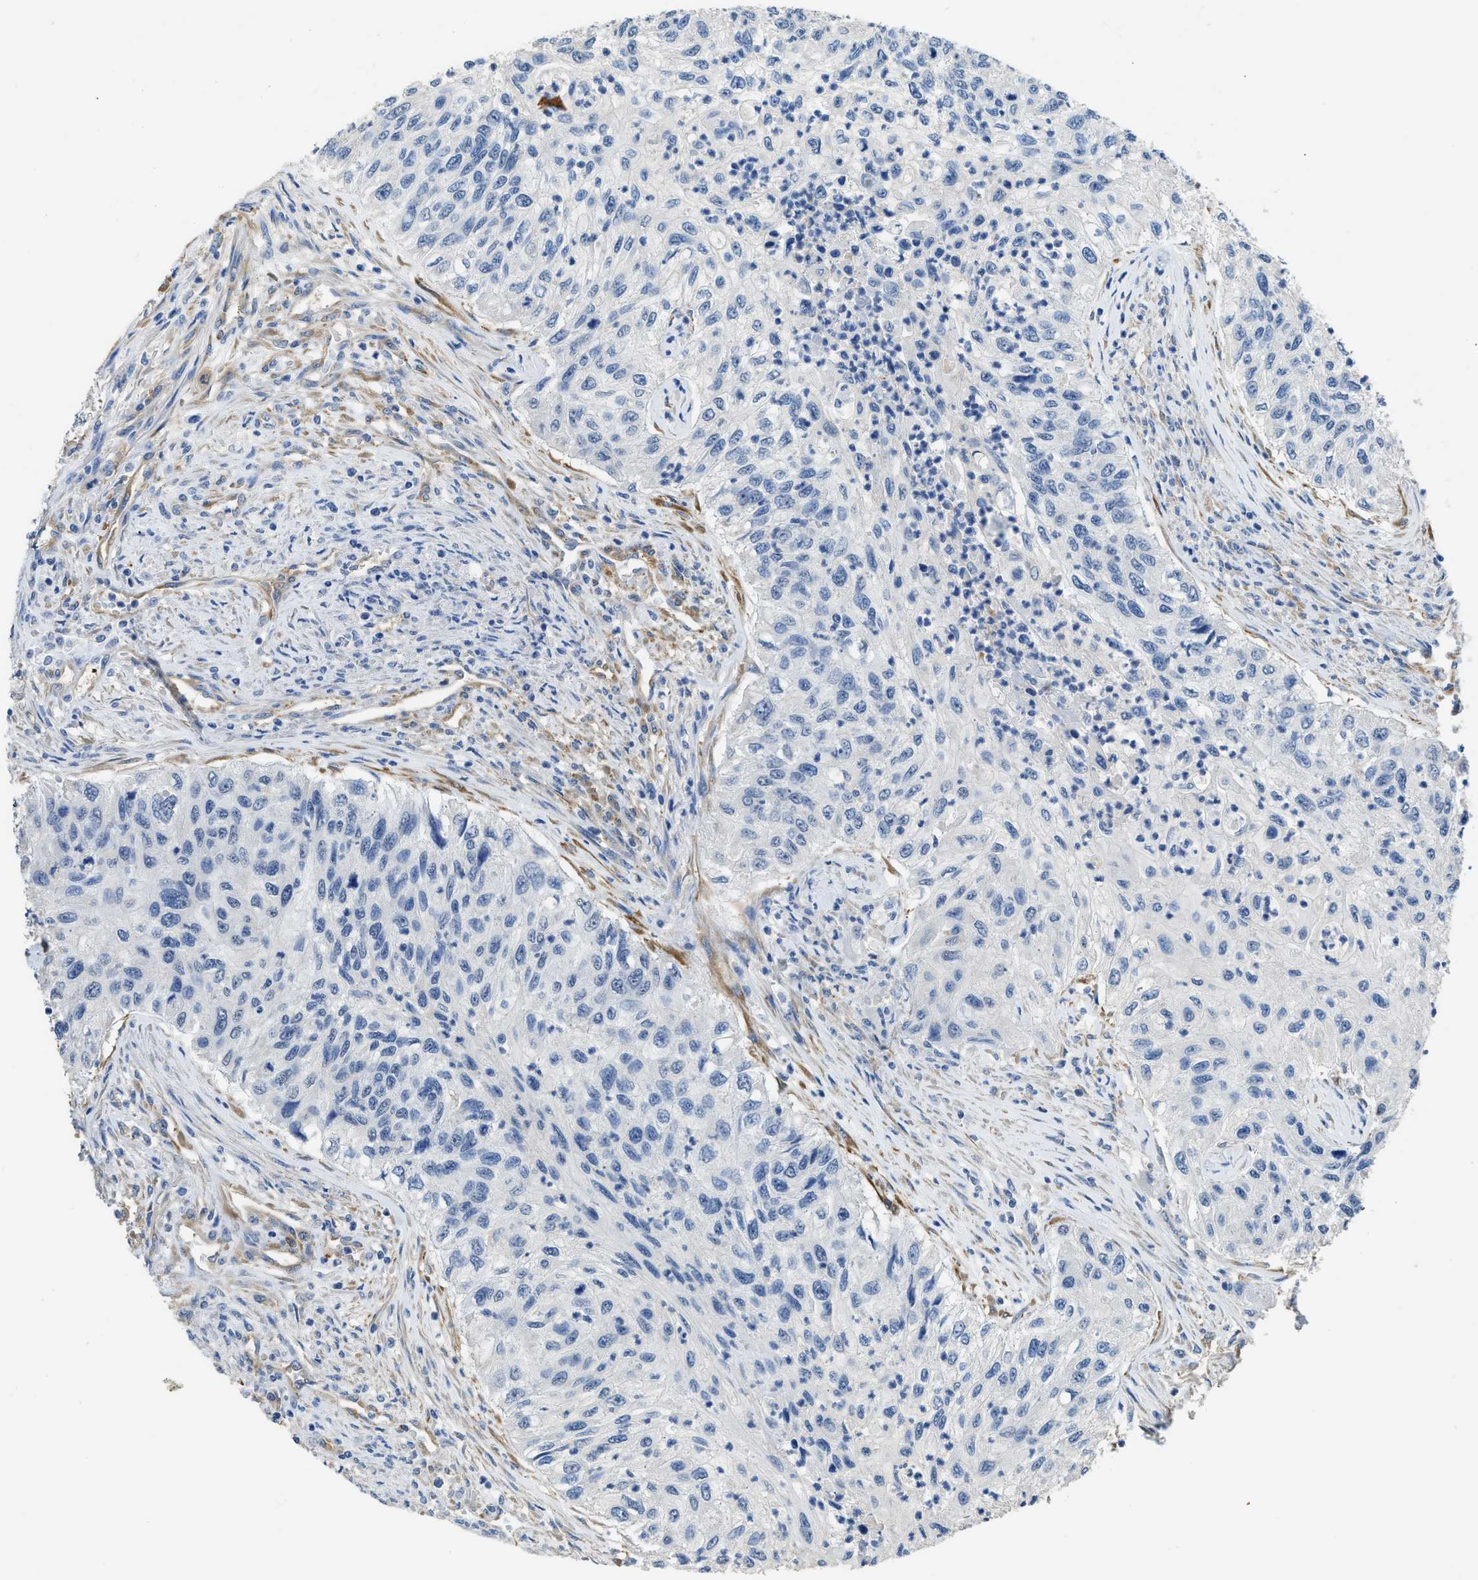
{"staining": {"intensity": "negative", "quantity": "none", "location": "none"}, "tissue": "urothelial cancer", "cell_type": "Tumor cells", "image_type": "cancer", "snomed": [{"axis": "morphology", "description": "Urothelial carcinoma, High grade"}, {"axis": "topography", "description": "Urinary bladder"}], "caption": "This is a histopathology image of immunohistochemistry staining of urothelial cancer, which shows no positivity in tumor cells.", "gene": "ZSWIM5", "patient": {"sex": "female", "age": 60}}